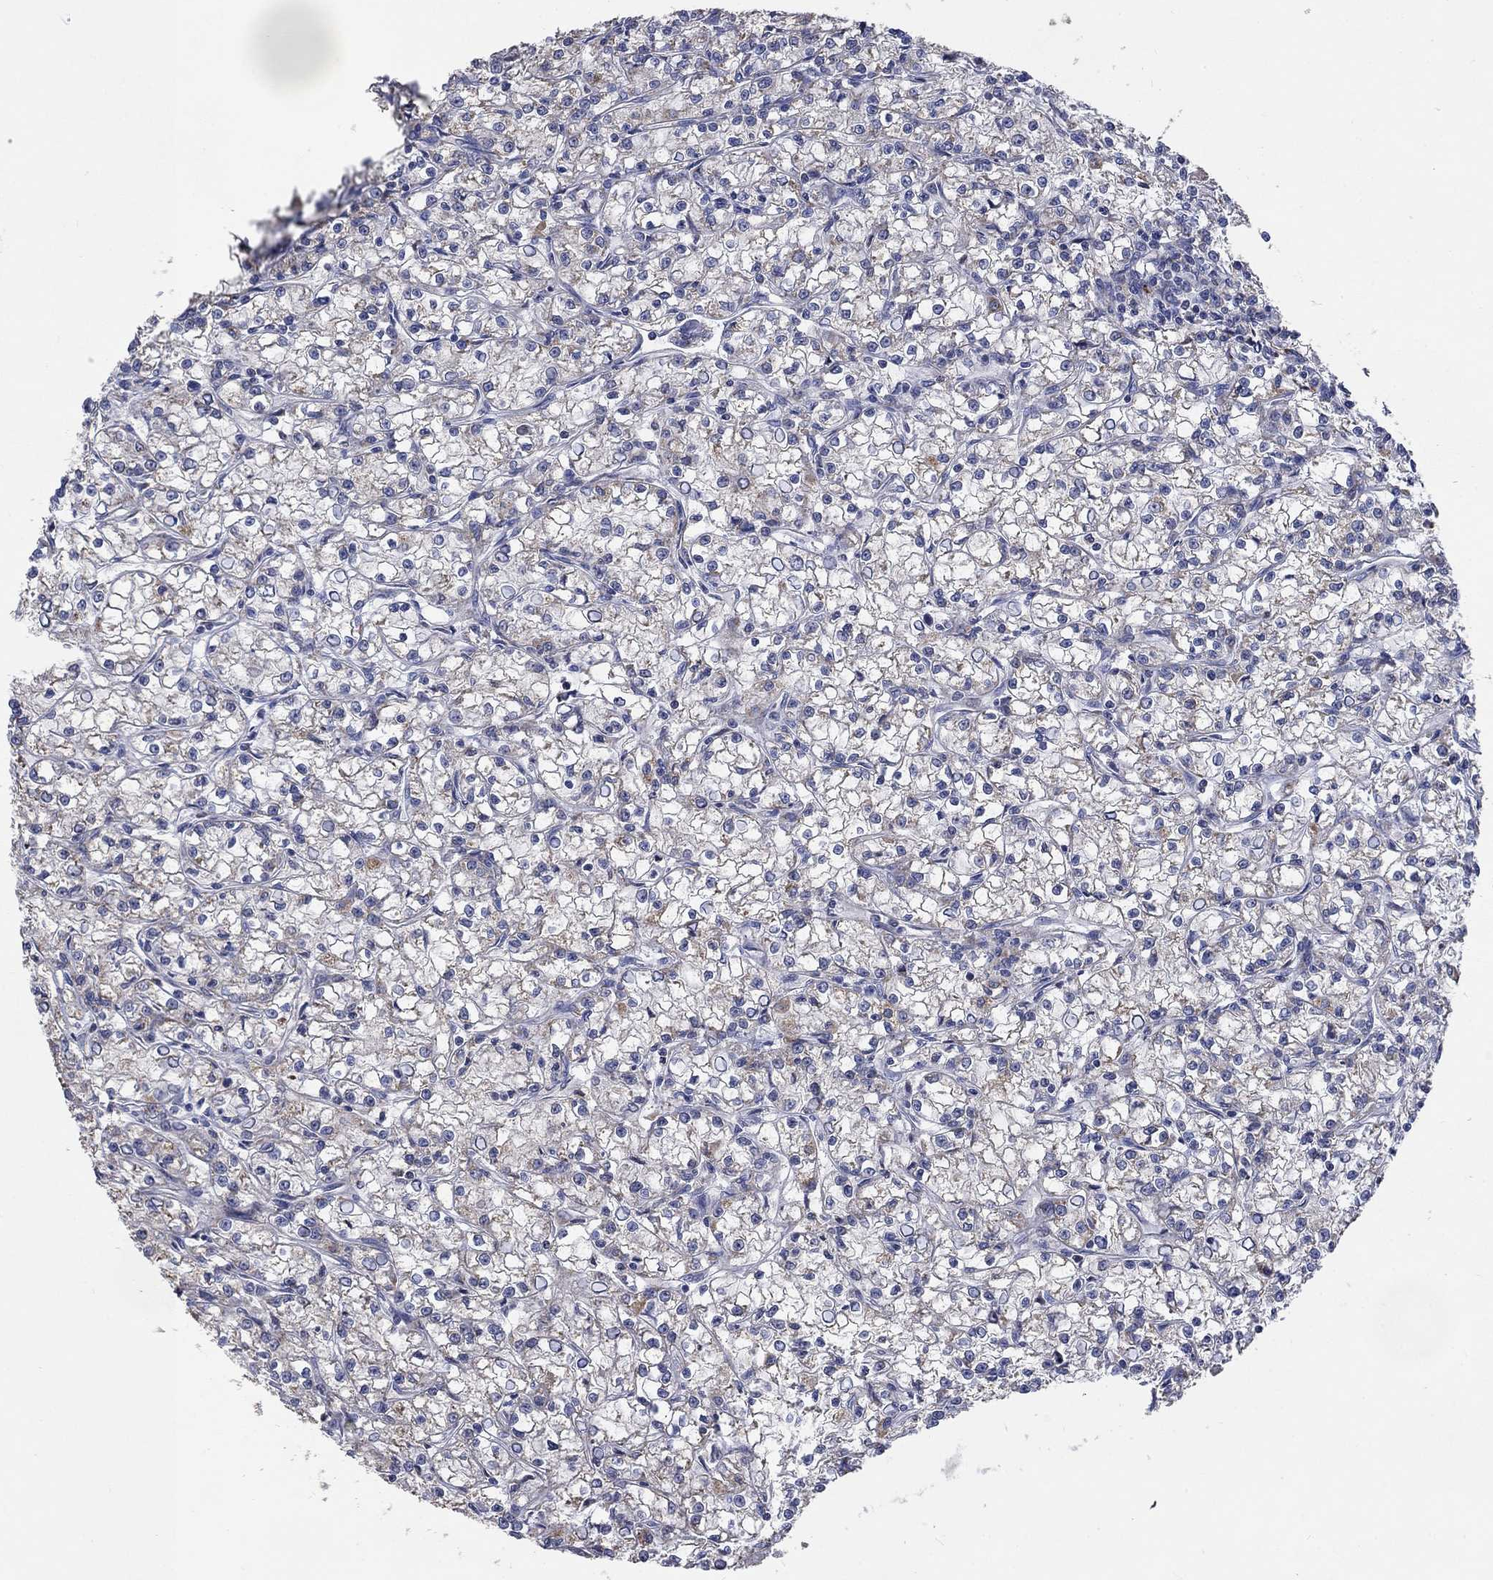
{"staining": {"intensity": "weak", "quantity": "<25%", "location": "cytoplasmic/membranous"}, "tissue": "renal cancer", "cell_type": "Tumor cells", "image_type": "cancer", "snomed": [{"axis": "morphology", "description": "Adenocarcinoma, NOS"}, {"axis": "topography", "description": "Kidney"}], "caption": "IHC image of neoplastic tissue: renal cancer stained with DAB exhibits no significant protein staining in tumor cells.", "gene": "UGT8", "patient": {"sex": "female", "age": 59}}